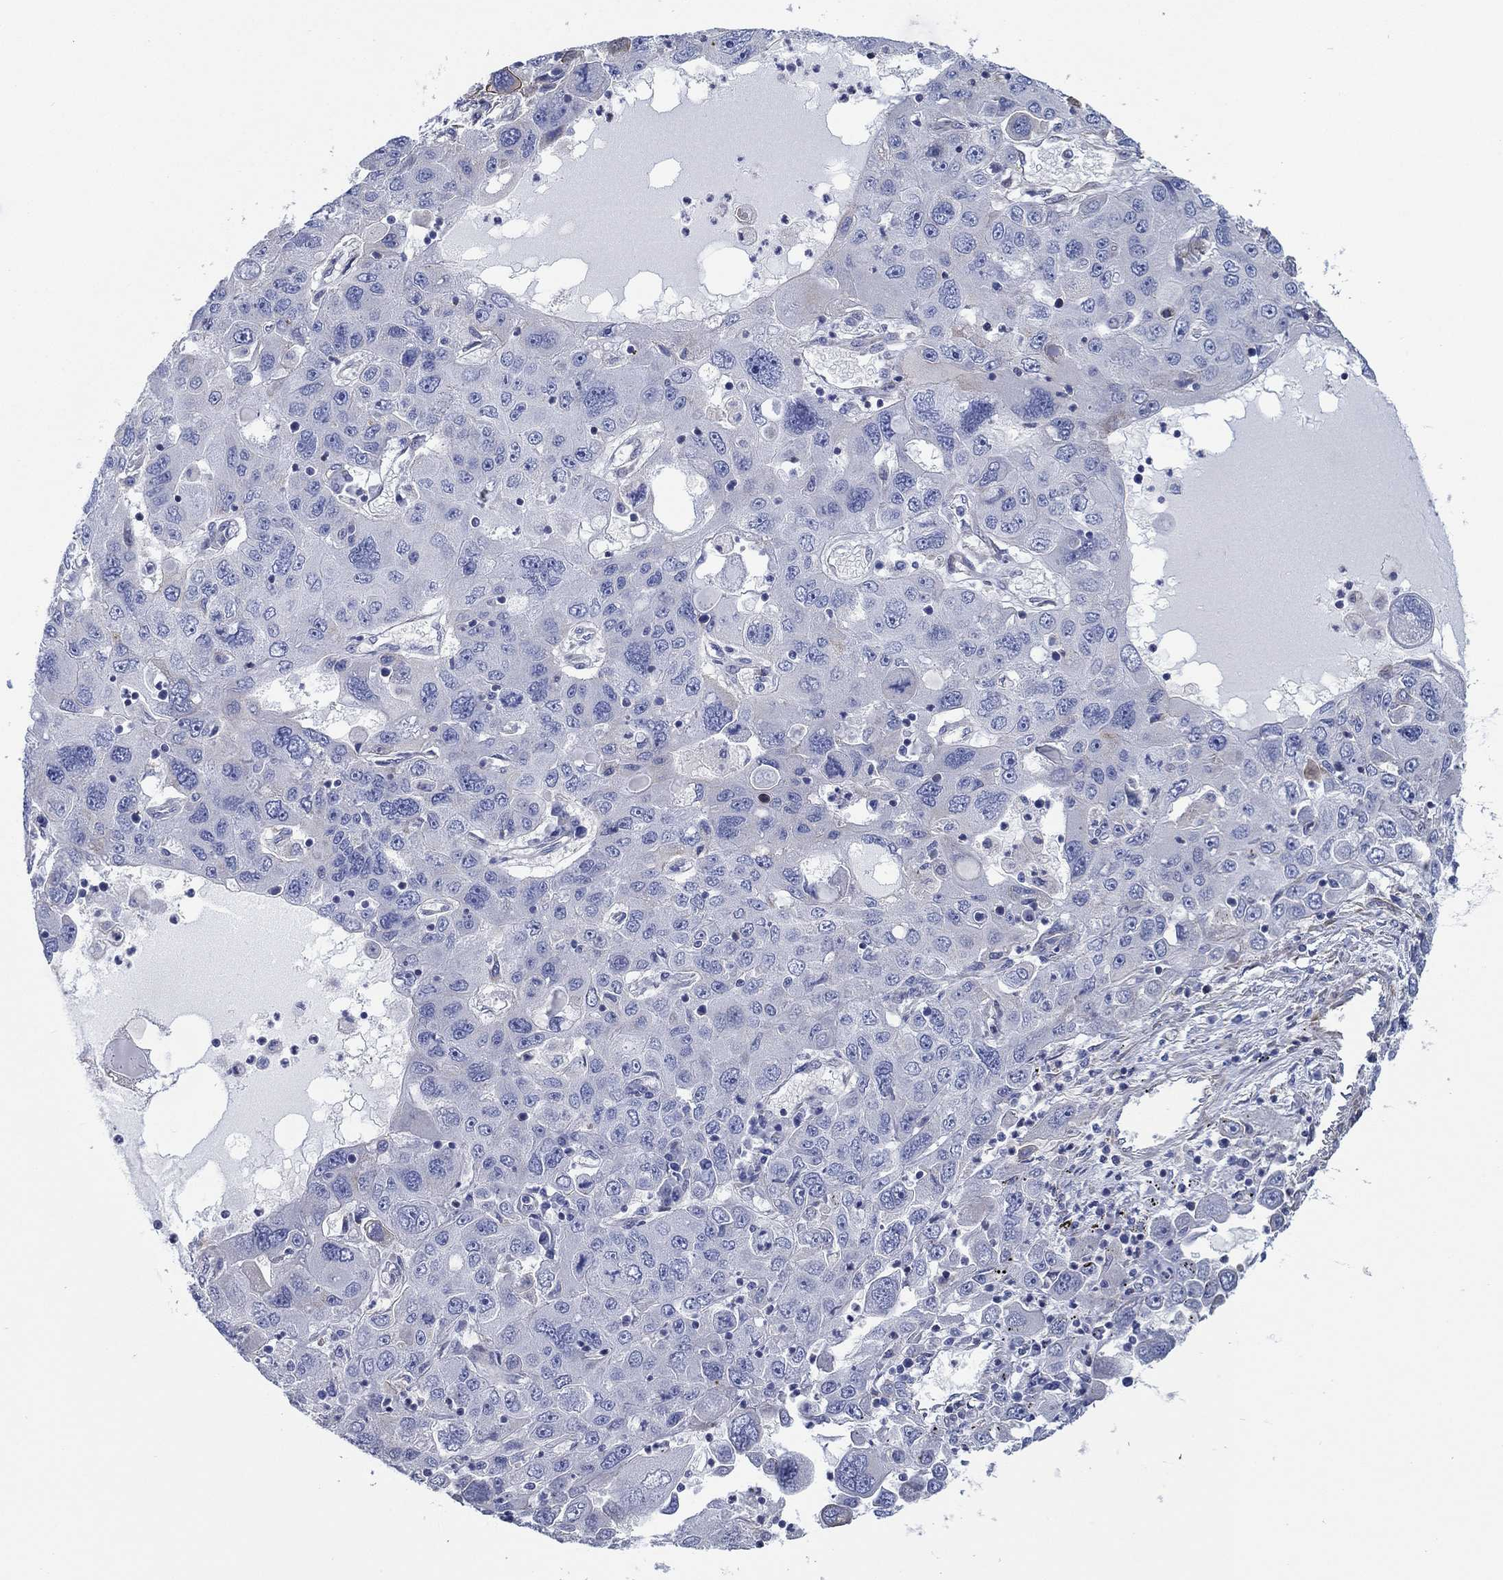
{"staining": {"intensity": "negative", "quantity": "none", "location": "none"}, "tissue": "stomach cancer", "cell_type": "Tumor cells", "image_type": "cancer", "snomed": [{"axis": "morphology", "description": "Adenocarcinoma, NOS"}, {"axis": "topography", "description": "Stomach"}], "caption": "IHC of human stomach cancer exhibits no positivity in tumor cells.", "gene": "FMN1", "patient": {"sex": "male", "age": 56}}